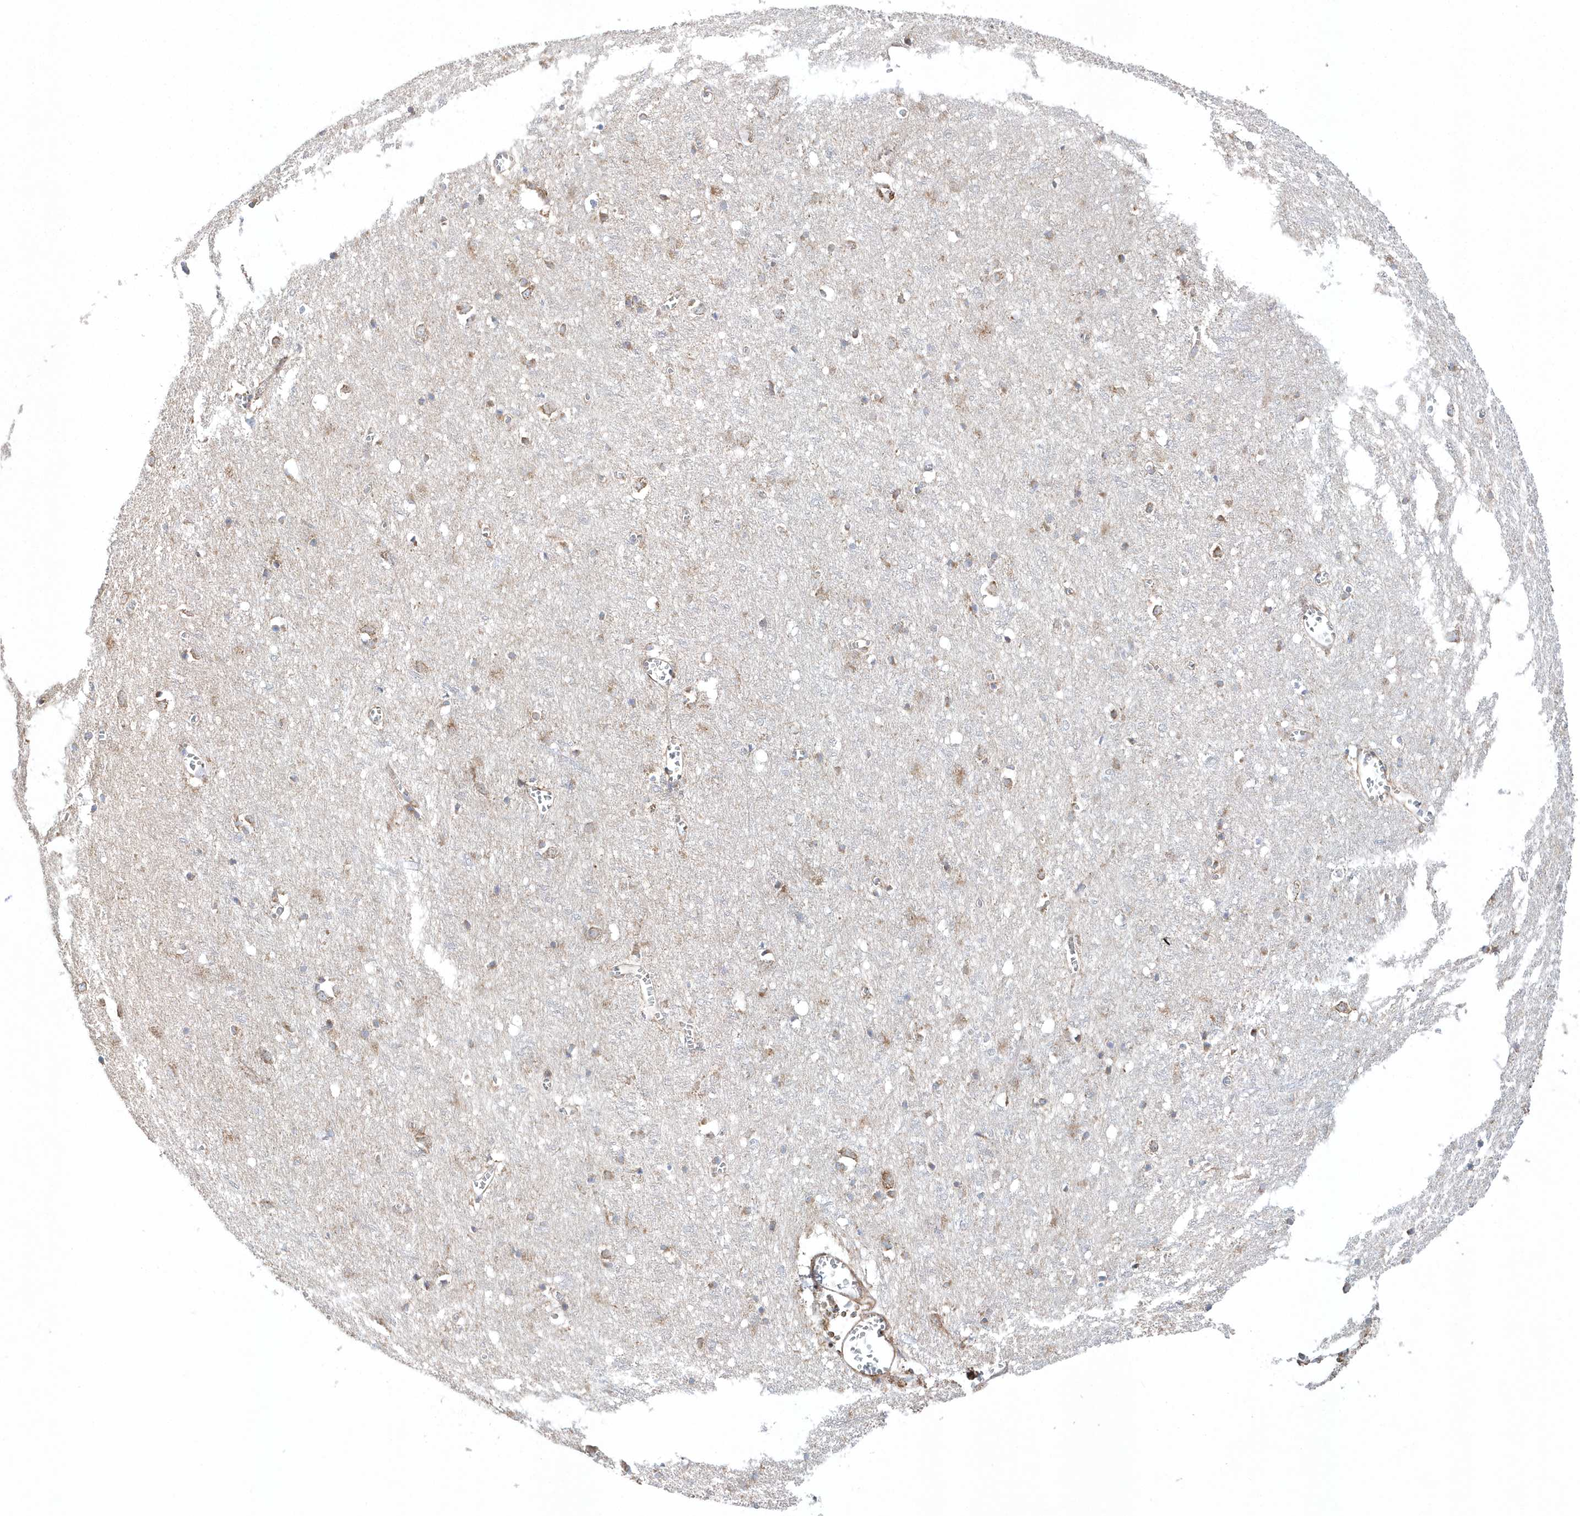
{"staining": {"intensity": "weak", "quantity": ">75%", "location": "cytoplasmic/membranous"}, "tissue": "cerebral cortex", "cell_type": "Endothelial cells", "image_type": "normal", "snomed": [{"axis": "morphology", "description": "Normal tissue, NOS"}, {"axis": "topography", "description": "Cerebral cortex"}], "caption": "Immunohistochemical staining of normal cerebral cortex exhibits weak cytoplasmic/membranous protein expression in about >75% of endothelial cells. (DAB (3,3'-diaminobenzidine) IHC with brightfield microscopy, high magnification).", "gene": "OPA1", "patient": {"sex": "female", "age": 64}}